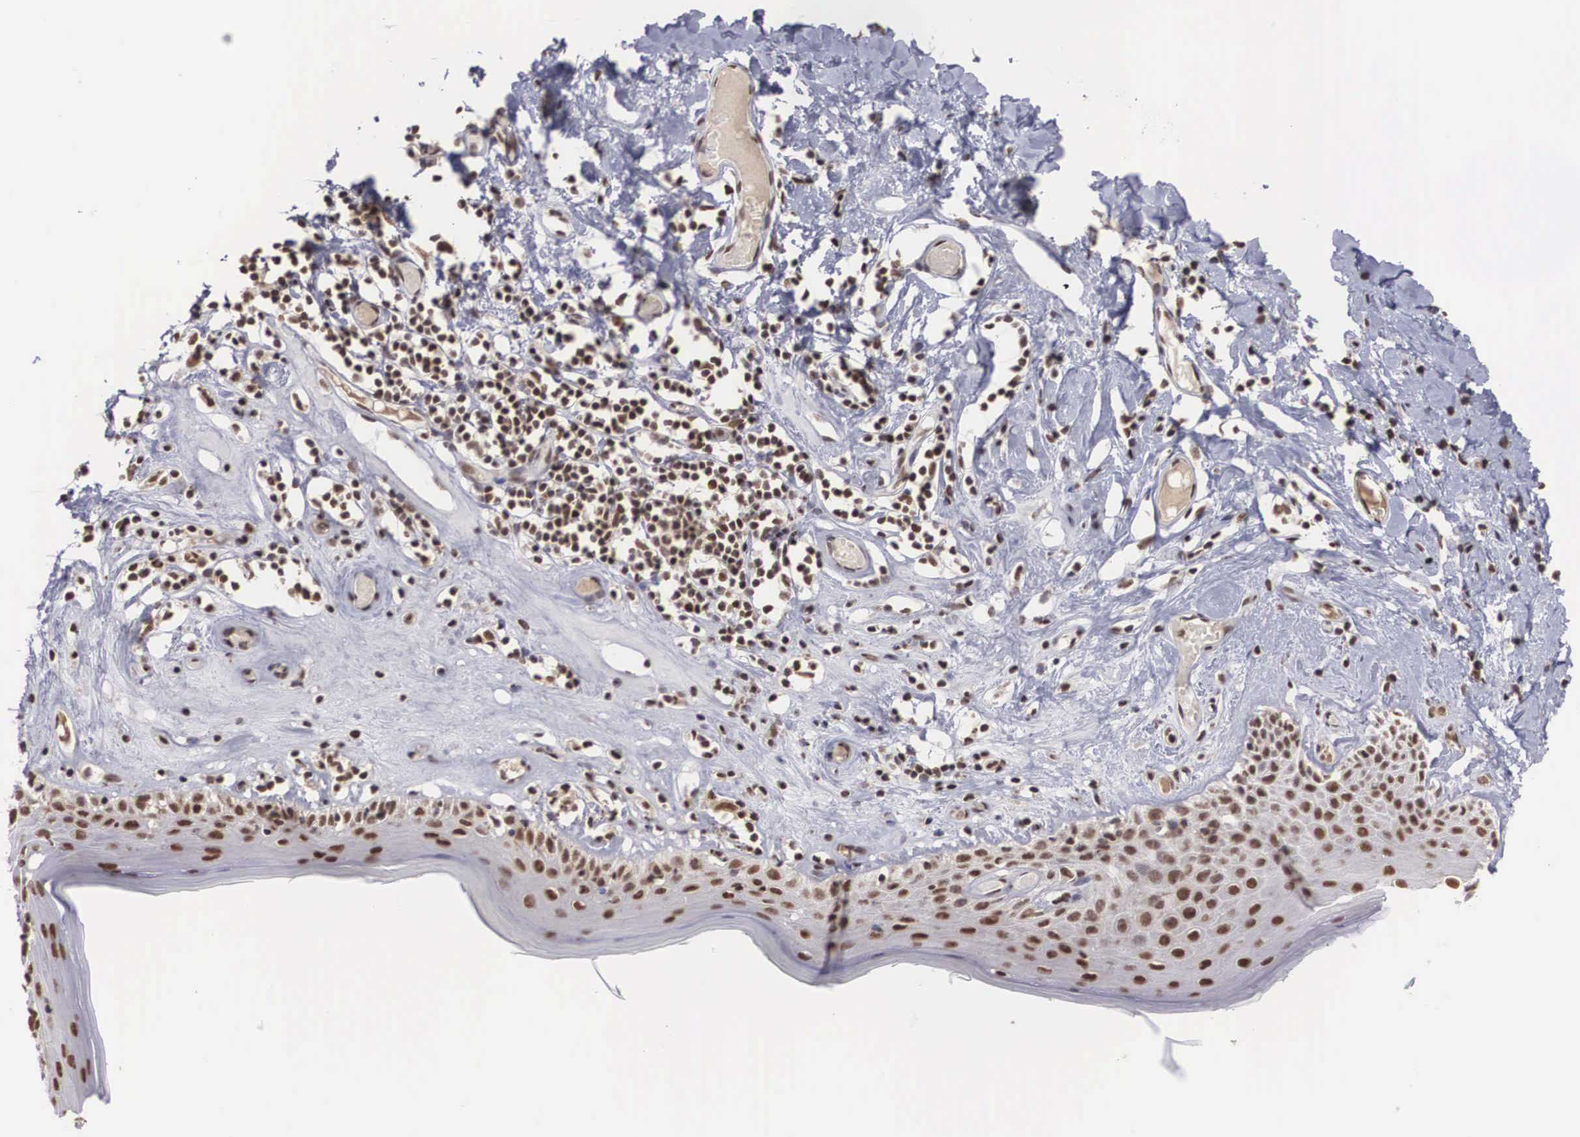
{"staining": {"intensity": "strong", "quantity": ">75%", "location": "nuclear"}, "tissue": "skin", "cell_type": "Epidermal cells", "image_type": "normal", "snomed": [{"axis": "morphology", "description": "Normal tissue, NOS"}, {"axis": "topography", "description": "Vascular tissue"}, {"axis": "topography", "description": "Vulva"}, {"axis": "topography", "description": "Peripheral nerve tissue"}], "caption": "The immunohistochemical stain shows strong nuclear staining in epidermal cells of normal skin. The protein of interest is shown in brown color, while the nuclei are stained blue.", "gene": "HTATSF1", "patient": {"sex": "female", "age": 86}}